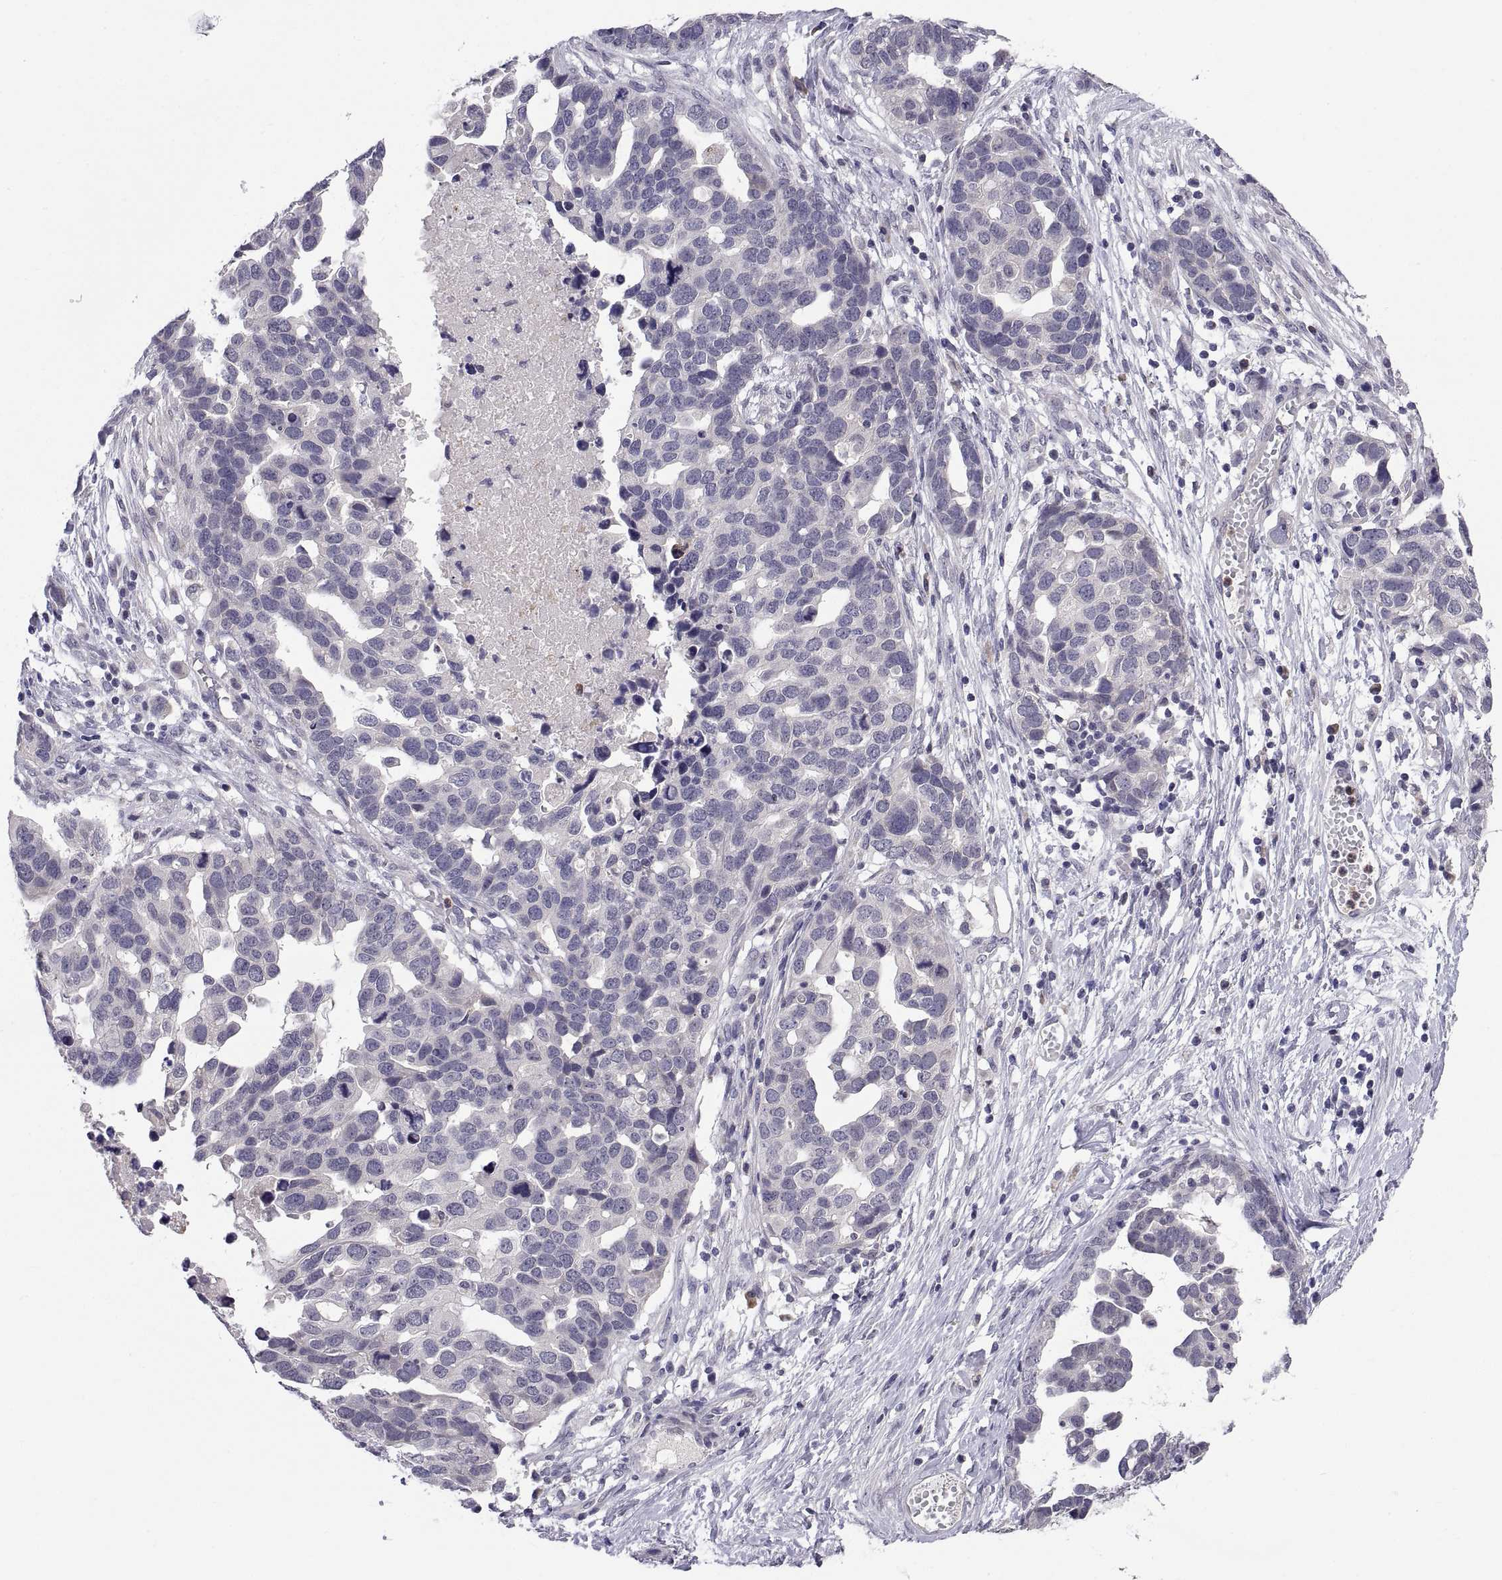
{"staining": {"intensity": "negative", "quantity": "none", "location": "none"}, "tissue": "ovarian cancer", "cell_type": "Tumor cells", "image_type": "cancer", "snomed": [{"axis": "morphology", "description": "Cystadenocarcinoma, serous, NOS"}, {"axis": "topography", "description": "Ovary"}], "caption": "Immunohistochemical staining of human ovarian cancer (serous cystadenocarcinoma) exhibits no significant expression in tumor cells.", "gene": "PKP1", "patient": {"sex": "female", "age": 54}}